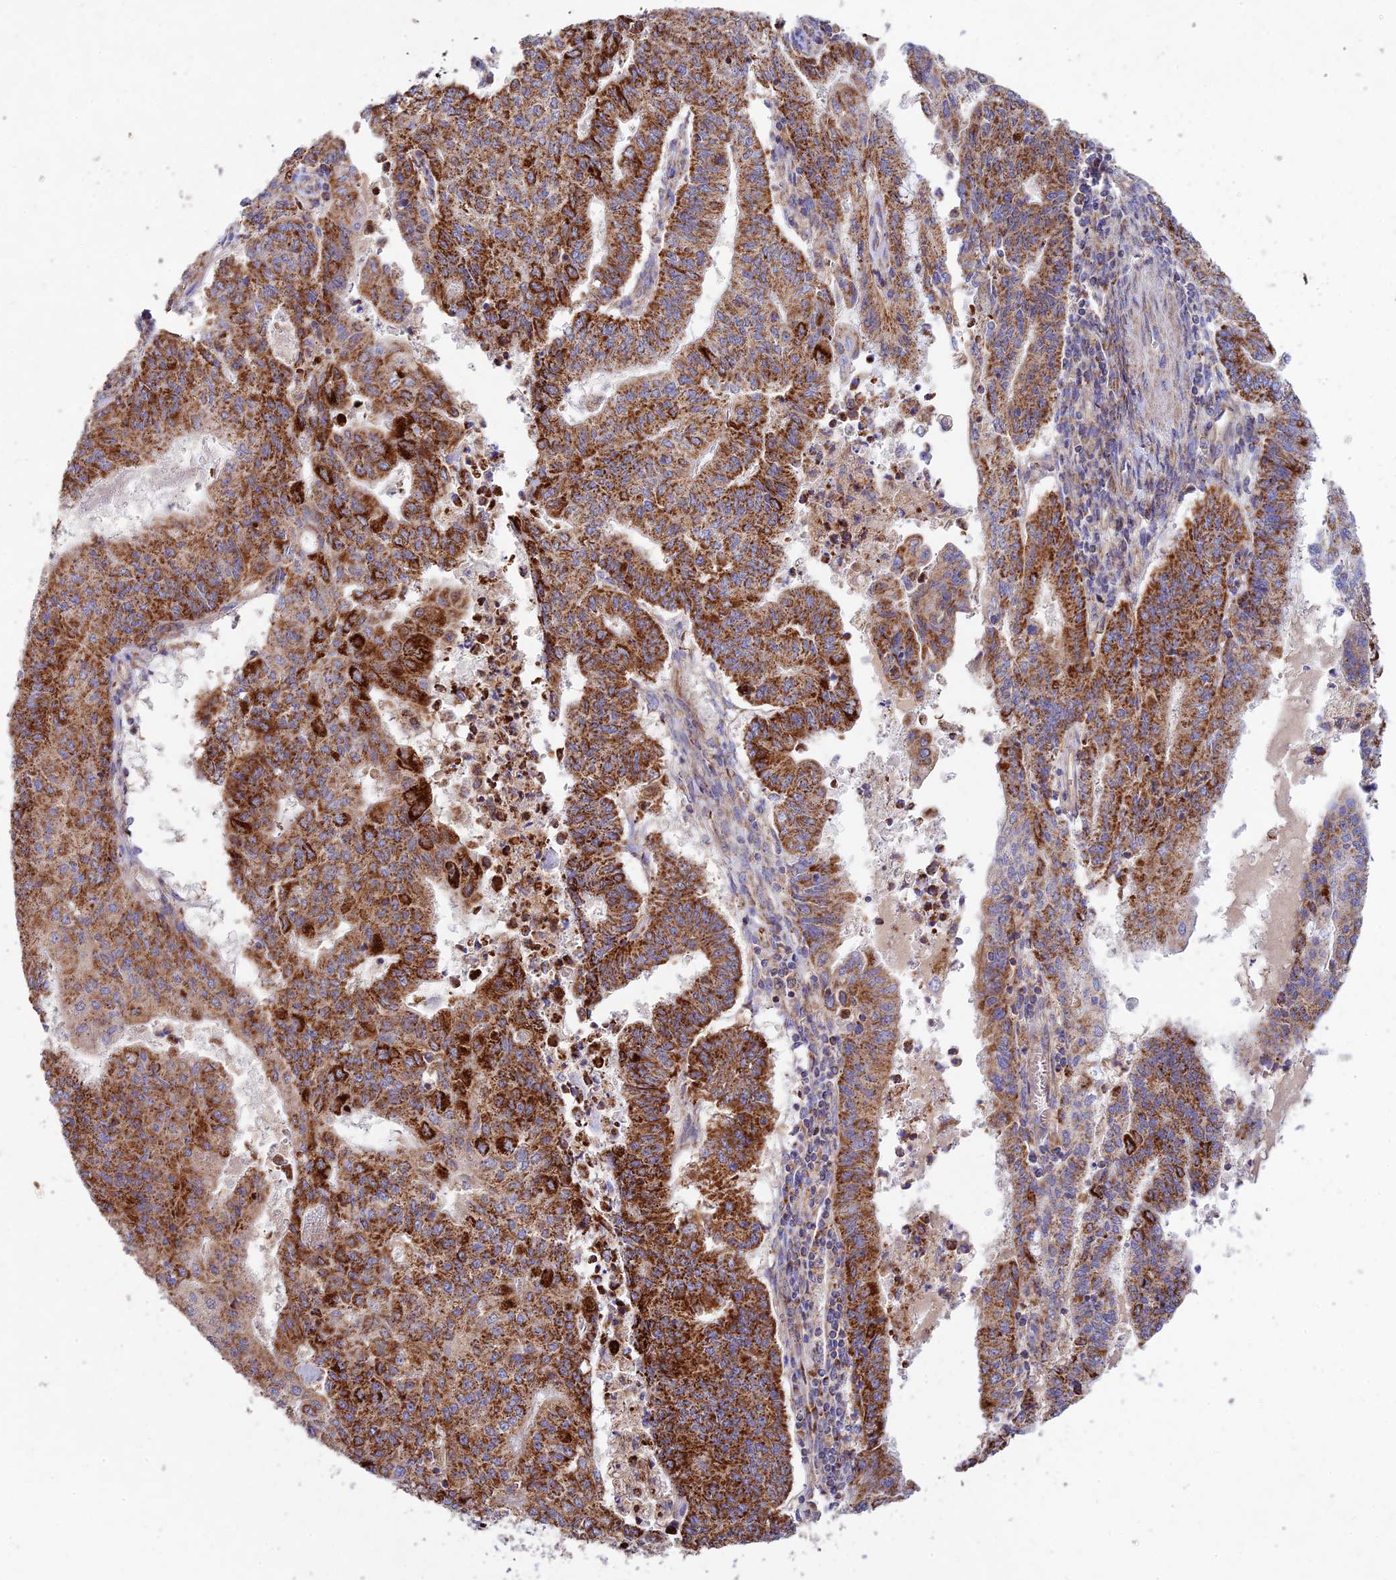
{"staining": {"intensity": "strong", "quantity": ">75%", "location": "cytoplasmic/membranous"}, "tissue": "endometrial cancer", "cell_type": "Tumor cells", "image_type": "cancer", "snomed": [{"axis": "morphology", "description": "Adenocarcinoma, NOS"}, {"axis": "topography", "description": "Endometrium"}], "caption": "A high-resolution micrograph shows immunohistochemistry (IHC) staining of endometrial adenocarcinoma, which shows strong cytoplasmic/membranous staining in about >75% of tumor cells.", "gene": "KHDC3L", "patient": {"sex": "female", "age": 59}}